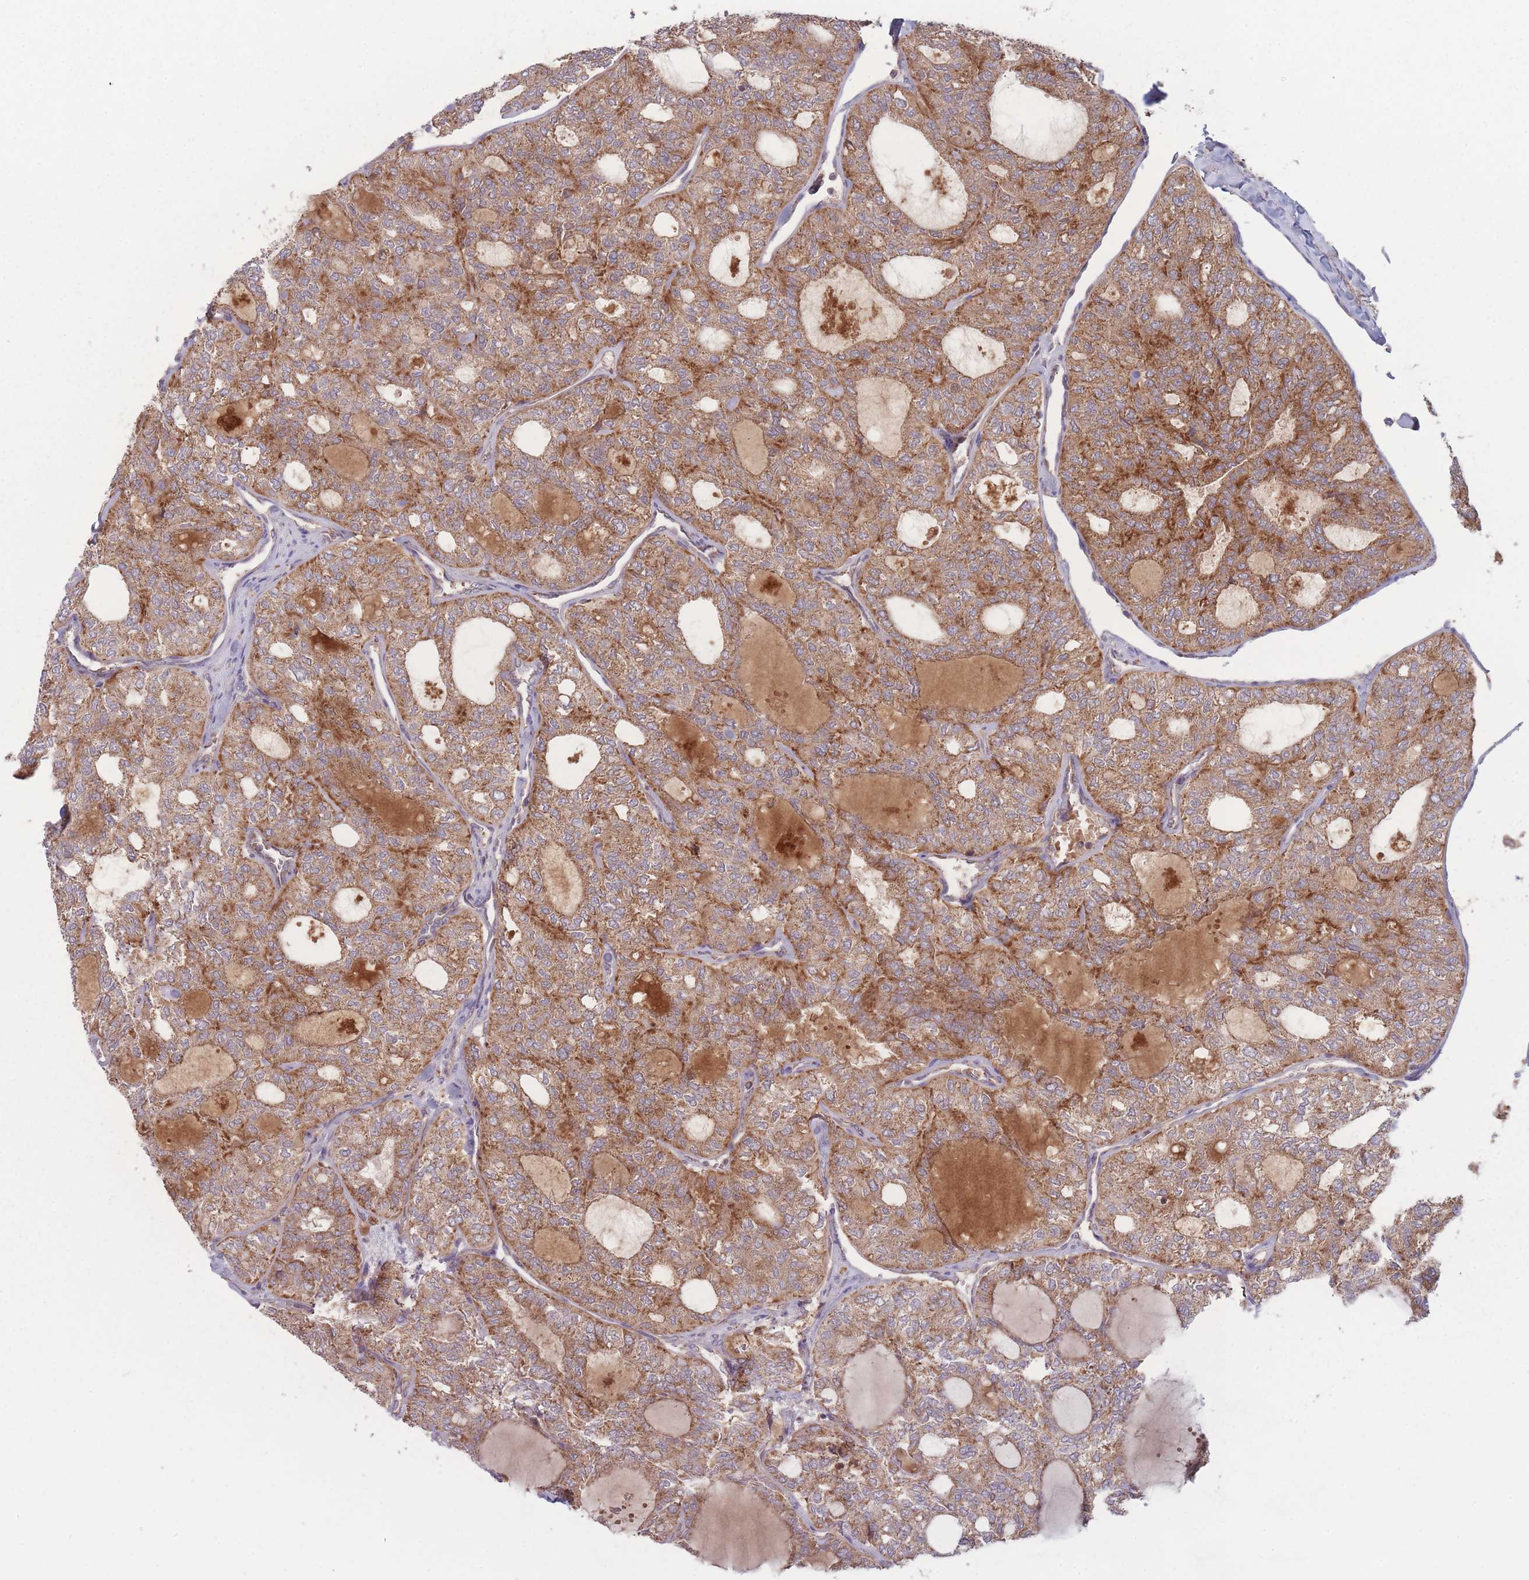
{"staining": {"intensity": "moderate", "quantity": ">75%", "location": "cytoplasmic/membranous"}, "tissue": "thyroid cancer", "cell_type": "Tumor cells", "image_type": "cancer", "snomed": [{"axis": "morphology", "description": "Follicular adenoma carcinoma, NOS"}, {"axis": "topography", "description": "Thyroid gland"}], "caption": "Immunohistochemical staining of human follicular adenoma carcinoma (thyroid) demonstrates medium levels of moderate cytoplasmic/membranous protein positivity in about >75% of tumor cells.", "gene": "ATP5MG", "patient": {"sex": "male", "age": 75}}